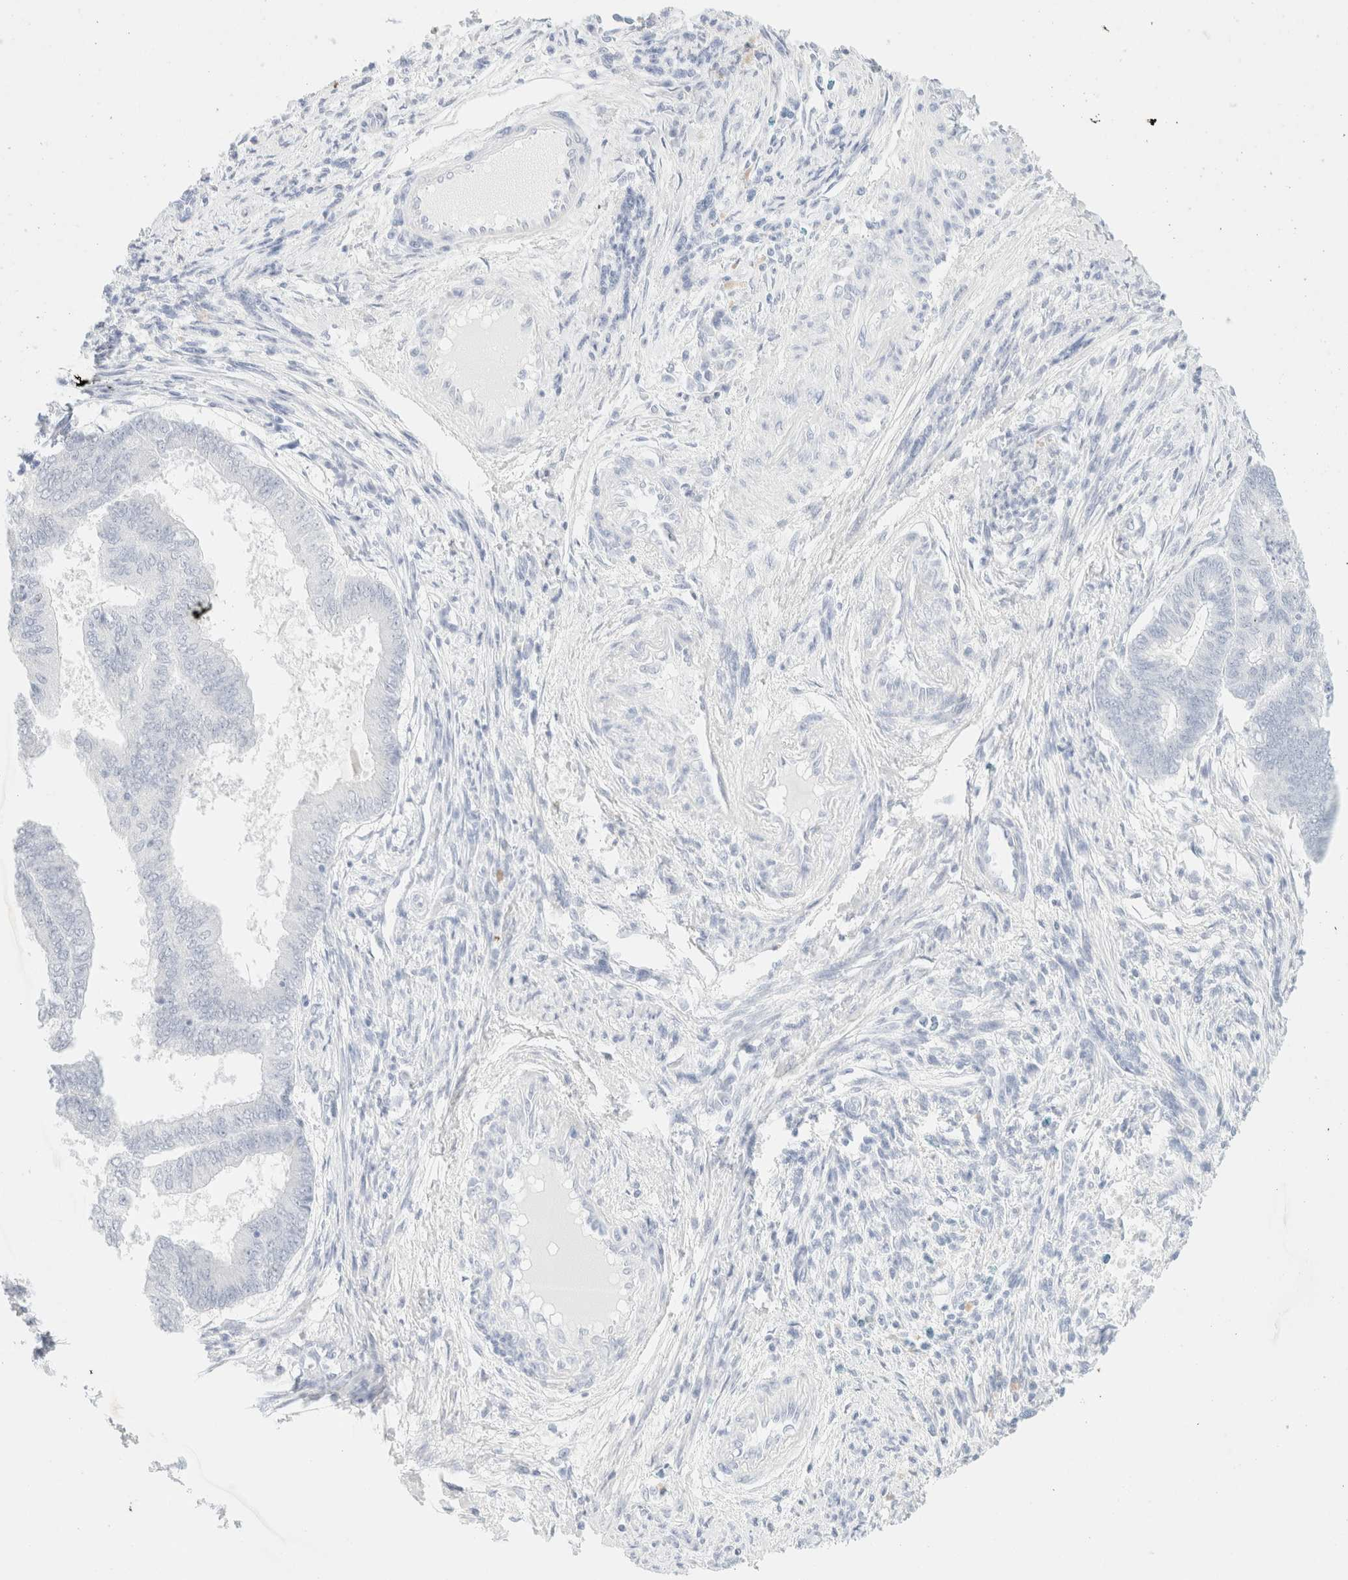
{"staining": {"intensity": "negative", "quantity": "none", "location": "none"}, "tissue": "endometrial cancer", "cell_type": "Tumor cells", "image_type": "cancer", "snomed": [{"axis": "morphology", "description": "Polyp, NOS"}, {"axis": "morphology", "description": "Adenocarcinoma, NOS"}, {"axis": "morphology", "description": "Adenoma, NOS"}, {"axis": "topography", "description": "Endometrium"}], "caption": "This is an IHC image of human endometrial cancer (adenoma). There is no expression in tumor cells.", "gene": "KRT15", "patient": {"sex": "female", "age": 79}}